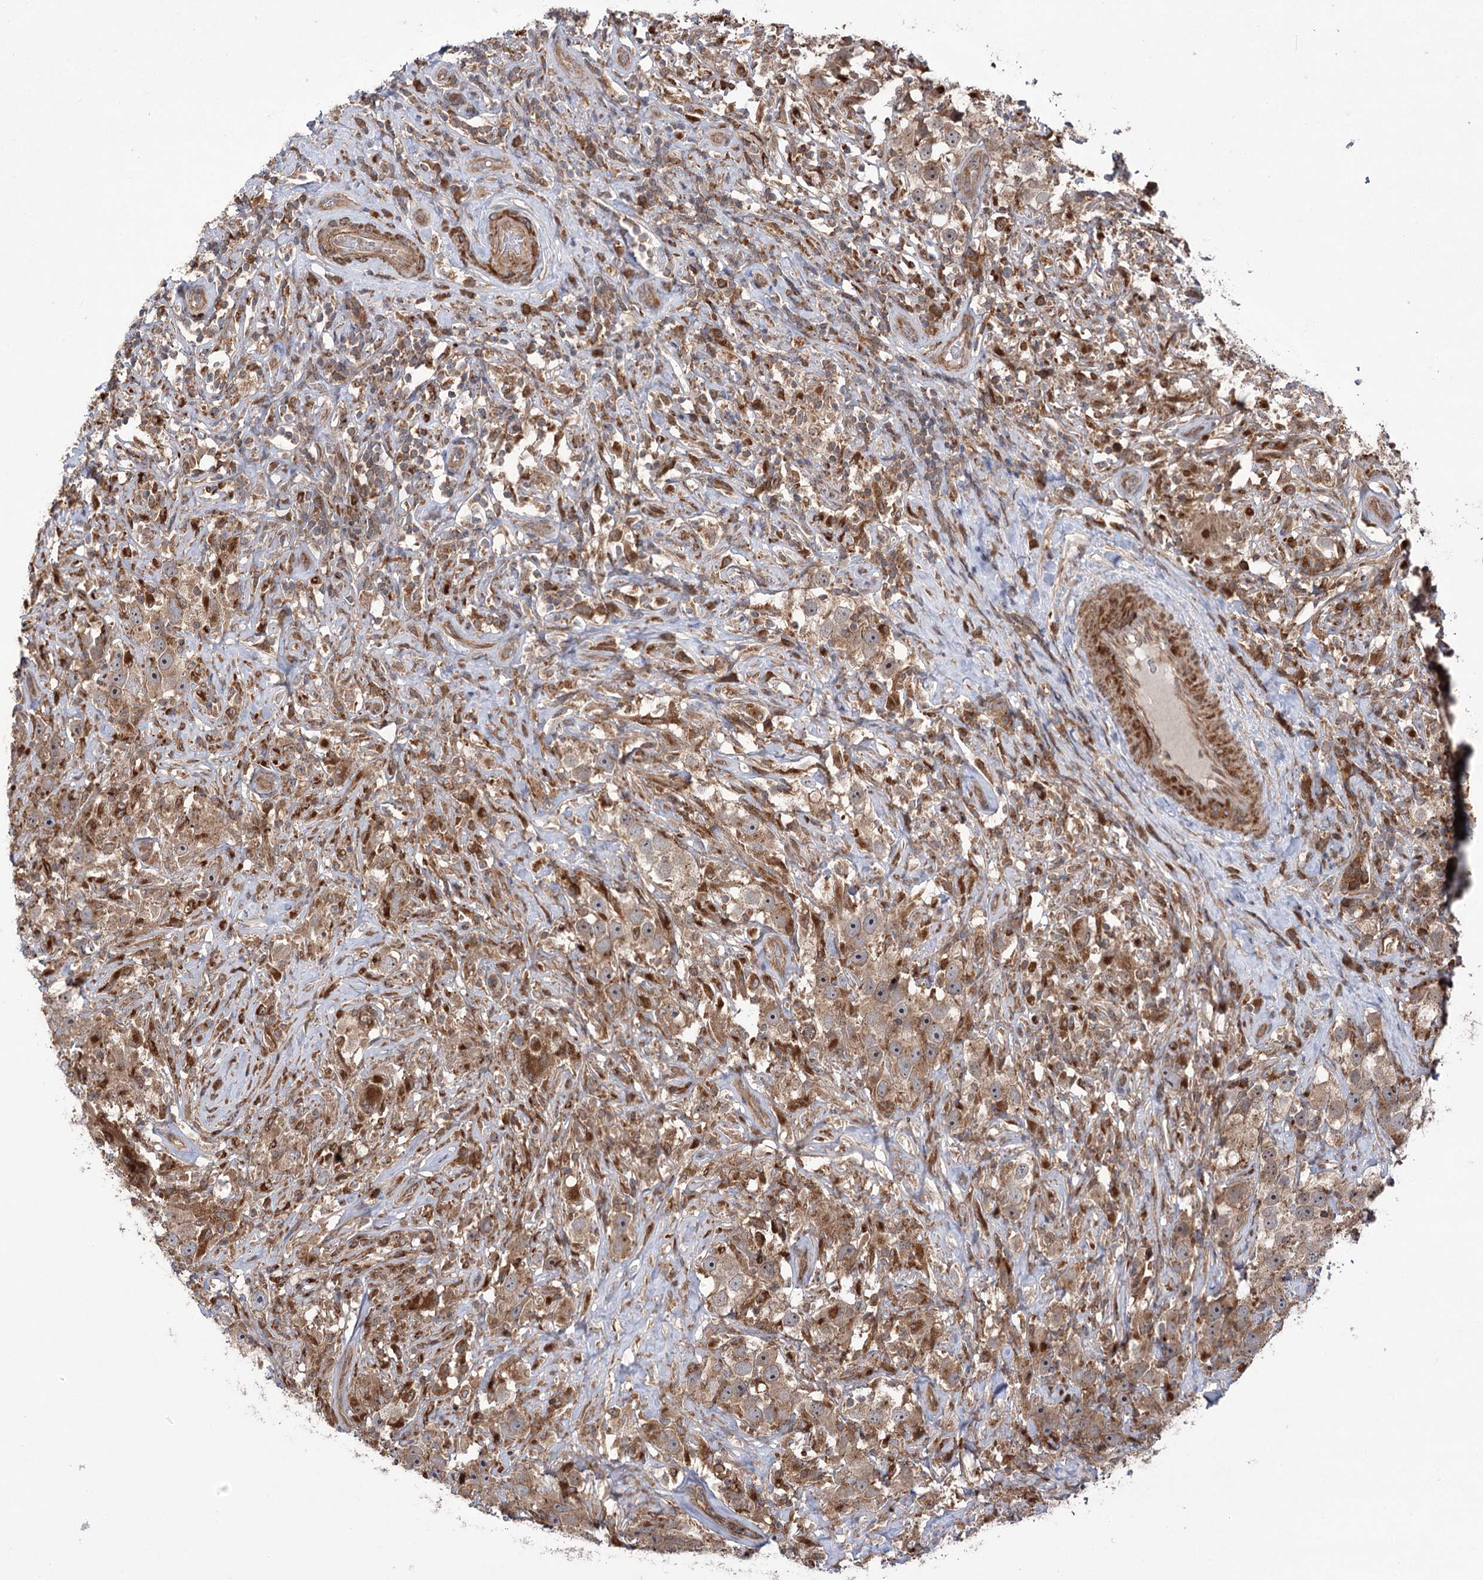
{"staining": {"intensity": "moderate", "quantity": ">75%", "location": "cytoplasmic/membranous"}, "tissue": "testis cancer", "cell_type": "Tumor cells", "image_type": "cancer", "snomed": [{"axis": "morphology", "description": "Seminoma, NOS"}, {"axis": "topography", "description": "Testis"}], "caption": "Testis cancer (seminoma) stained with a protein marker exhibits moderate staining in tumor cells.", "gene": "VPS37B", "patient": {"sex": "male", "age": 49}}